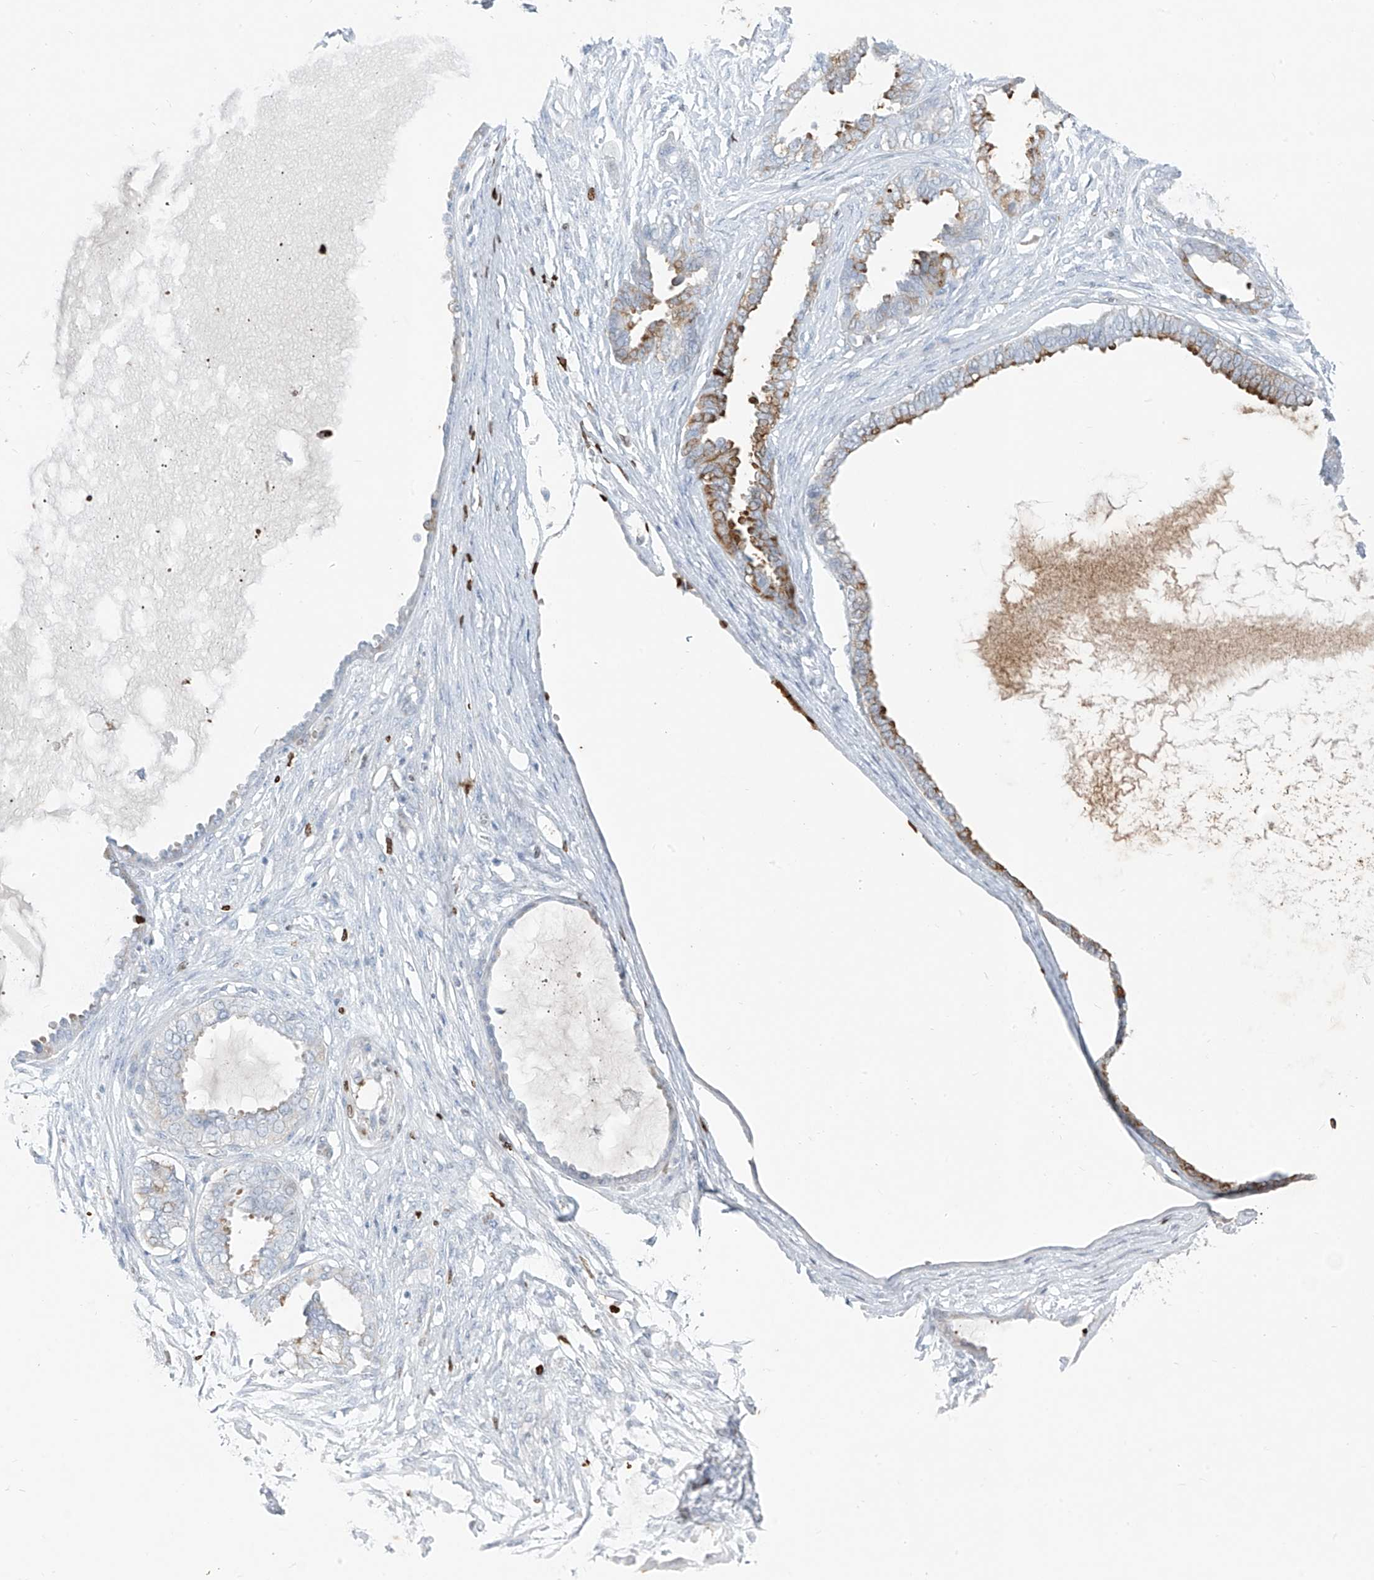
{"staining": {"intensity": "moderate", "quantity": "<25%", "location": "cytoplasmic/membranous"}, "tissue": "ovarian cancer", "cell_type": "Tumor cells", "image_type": "cancer", "snomed": [{"axis": "morphology", "description": "Carcinoma, NOS"}, {"axis": "morphology", "description": "Carcinoma, endometroid"}, {"axis": "topography", "description": "Ovary"}], "caption": "Immunohistochemistry (IHC) (DAB) staining of ovarian carcinoma demonstrates moderate cytoplasmic/membranous protein staining in approximately <25% of tumor cells. (Brightfield microscopy of DAB IHC at high magnification).", "gene": "CX3CR1", "patient": {"sex": "female", "age": 50}}